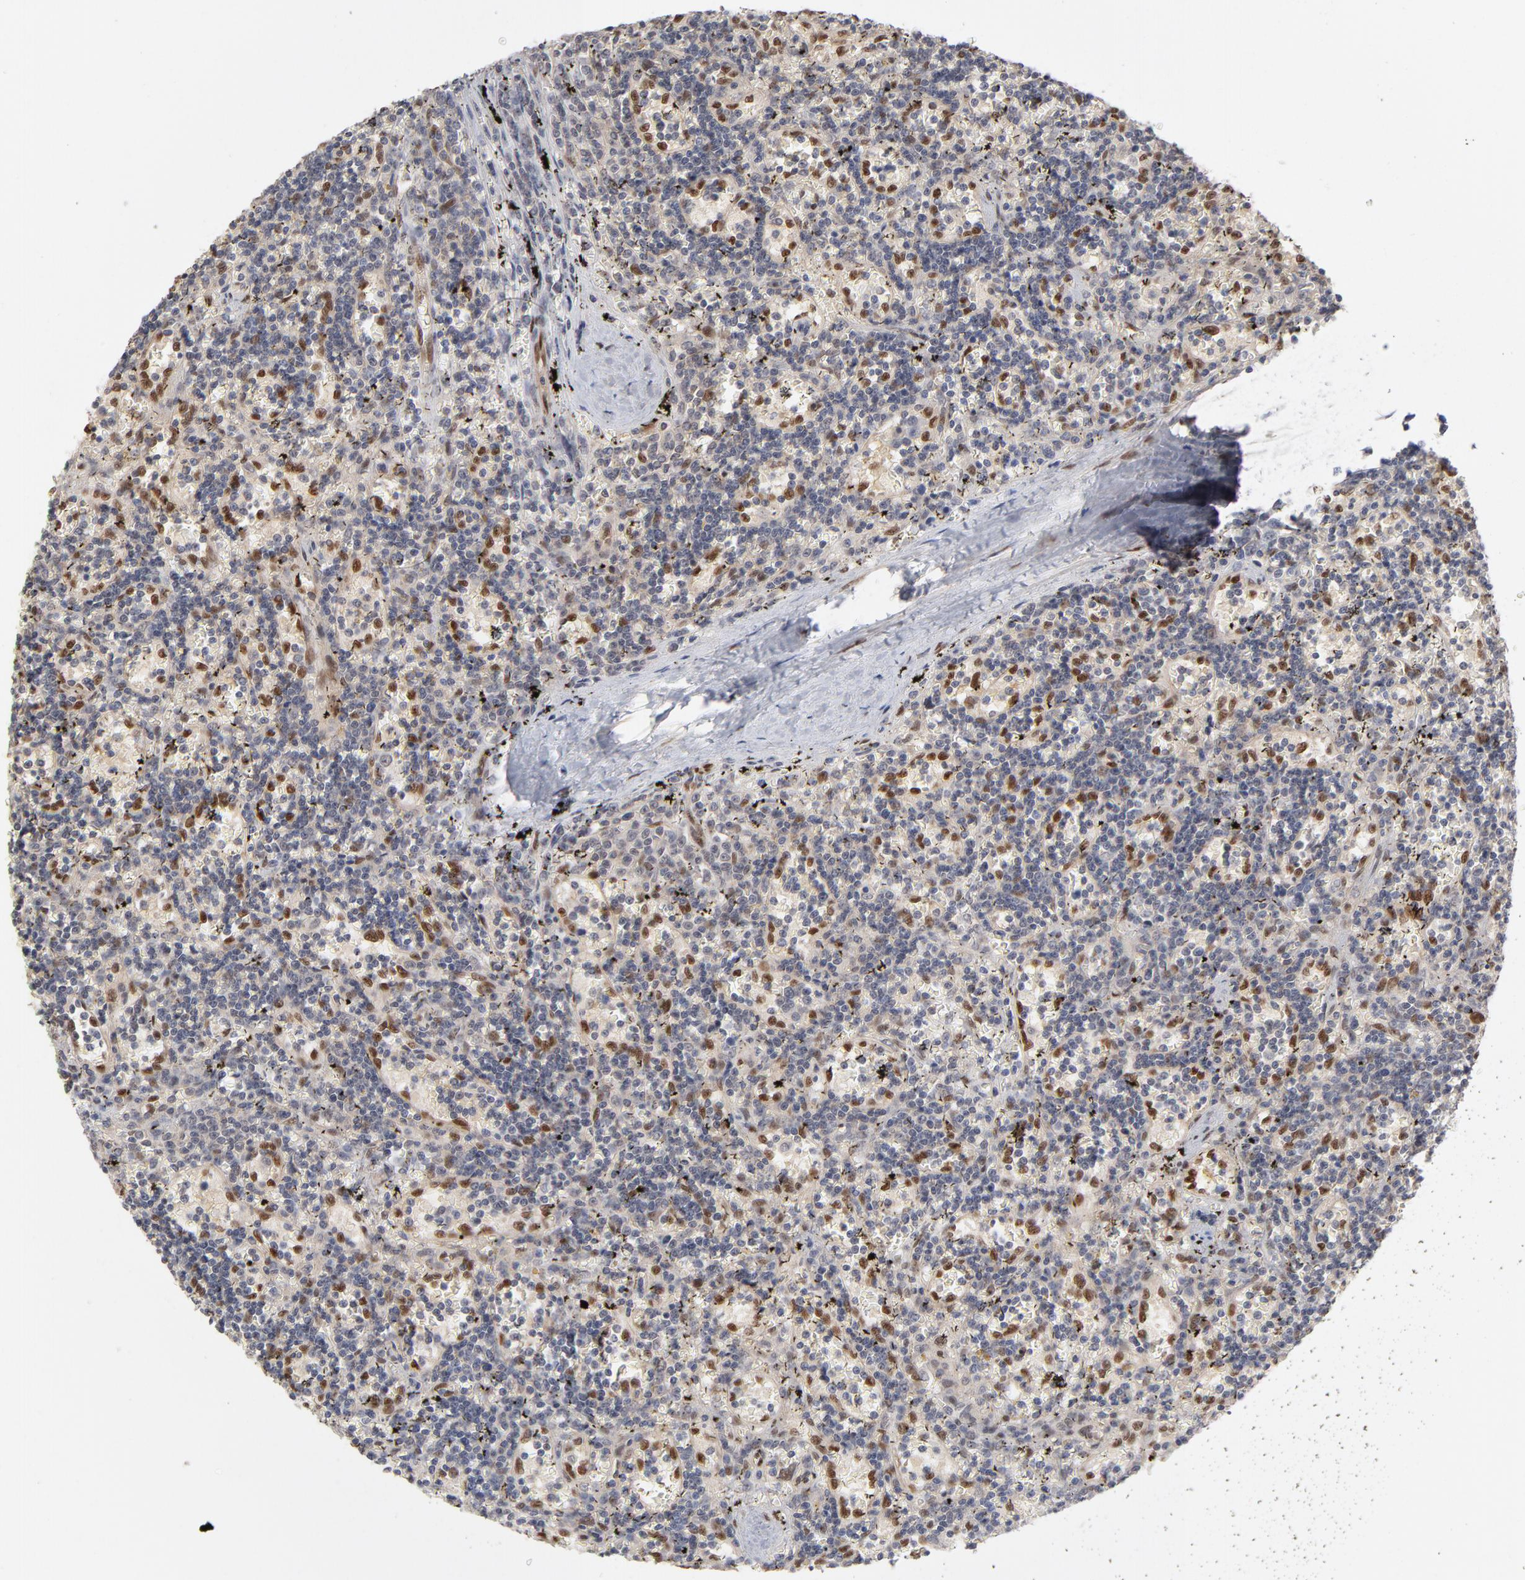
{"staining": {"intensity": "negative", "quantity": "none", "location": "none"}, "tissue": "lymphoma", "cell_type": "Tumor cells", "image_type": "cancer", "snomed": [{"axis": "morphology", "description": "Malignant lymphoma, non-Hodgkin's type, Low grade"}, {"axis": "topography", "description": "Spleen"}], "caption": "A micrograph of lymphoma stained for a protein demonstrates no brown staining in tumor cells.", "gene": "NFIB", "patient": {"sex": "male", "age": 60}}